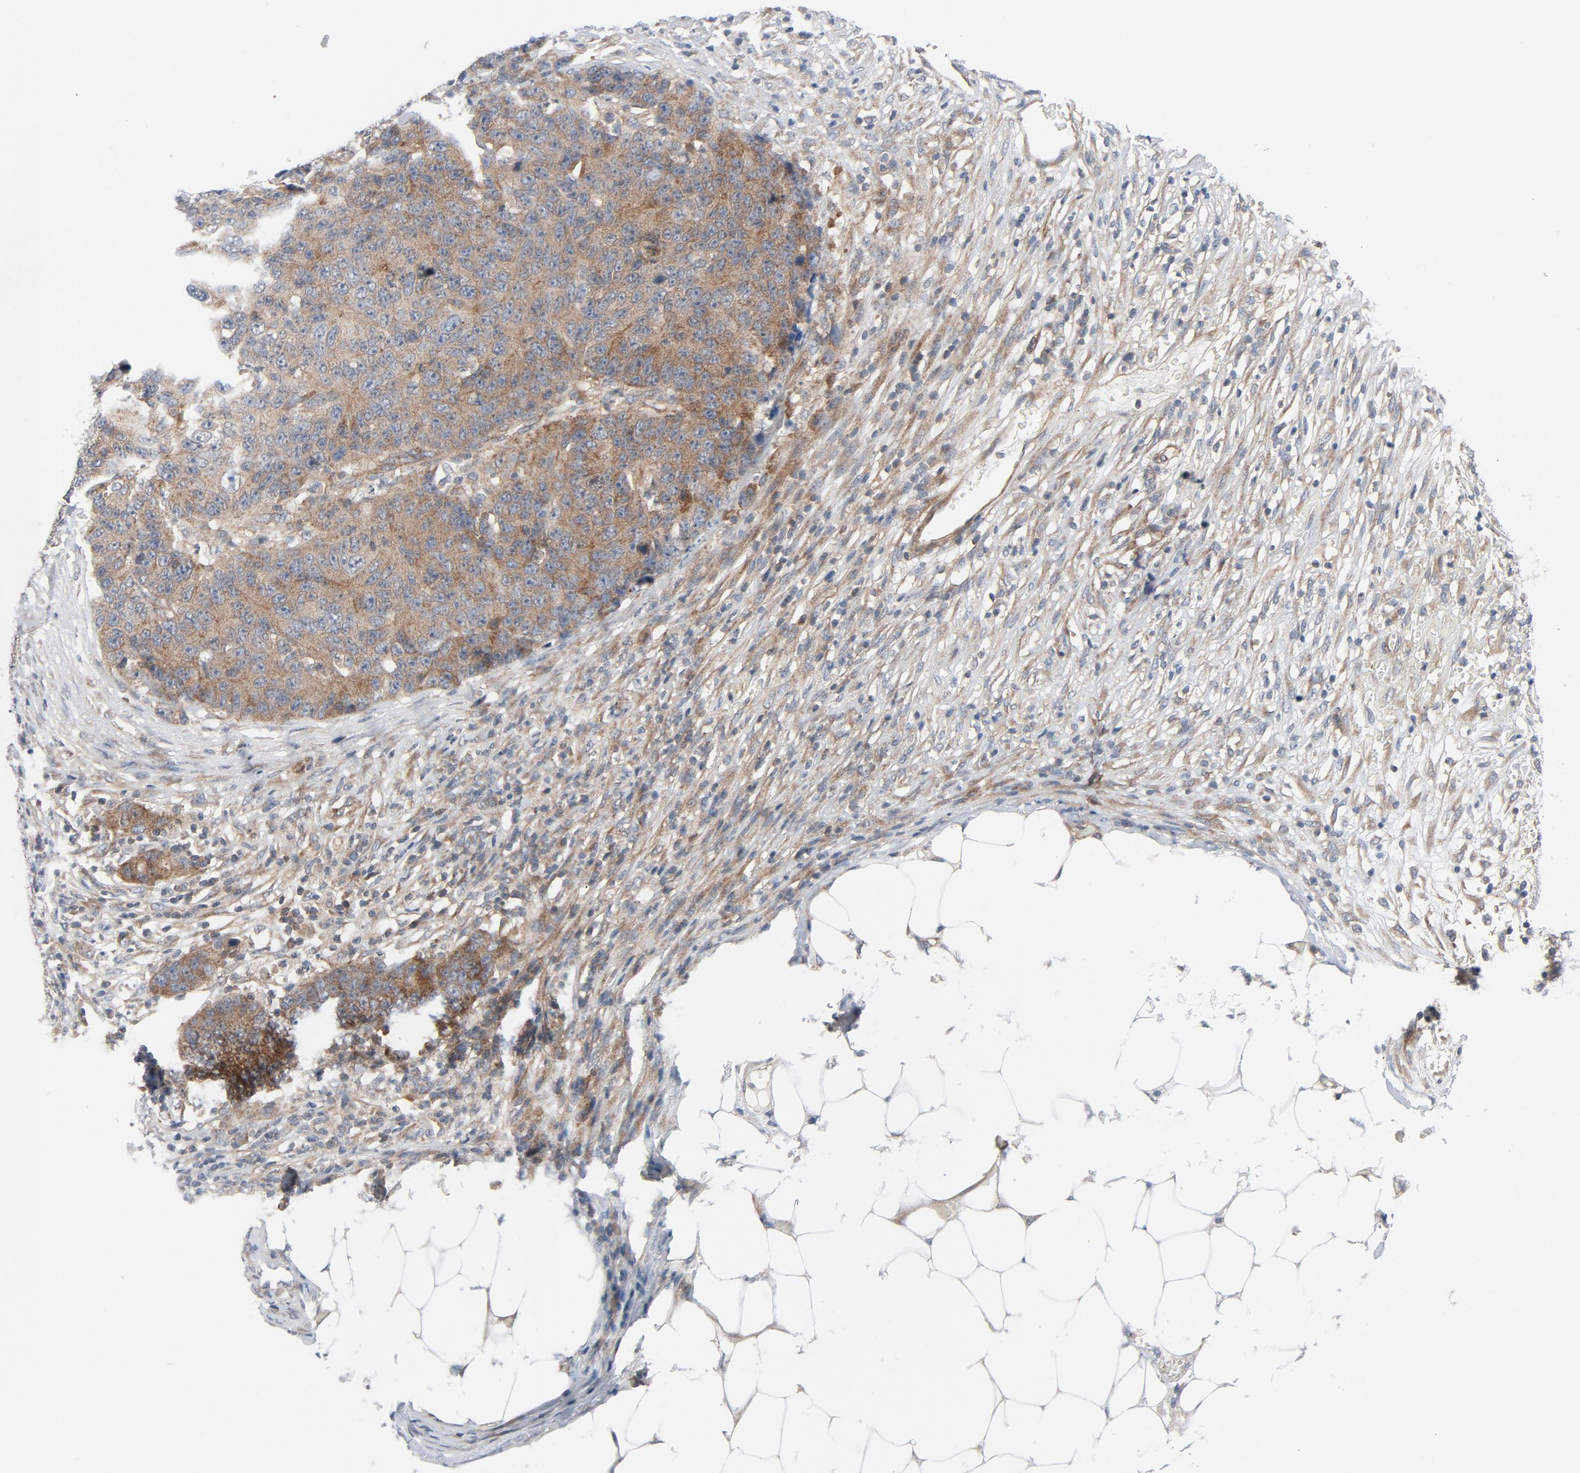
{"staining": {"intensity": "moderate", "quantity": ">75%", "location": "cytoplasmic/membranous"}, "tissue": "colorectal cancer", "cell_type": "Tumor cells", "image_type": "cancer", "snomed": [{"axis": "morphology", "description": "Adenocarcinoma, NOS"}, {"axis": "topography", "description": "Colon"}], "caption": "Immunohistochemical staining of human colorectal cancer demonstrates medium levels of moderate cytoplasmic/membranous staining in about >75% of tumor cells.", "gene": "TSG101", "patient": {"sex": "female", "age": 86}}